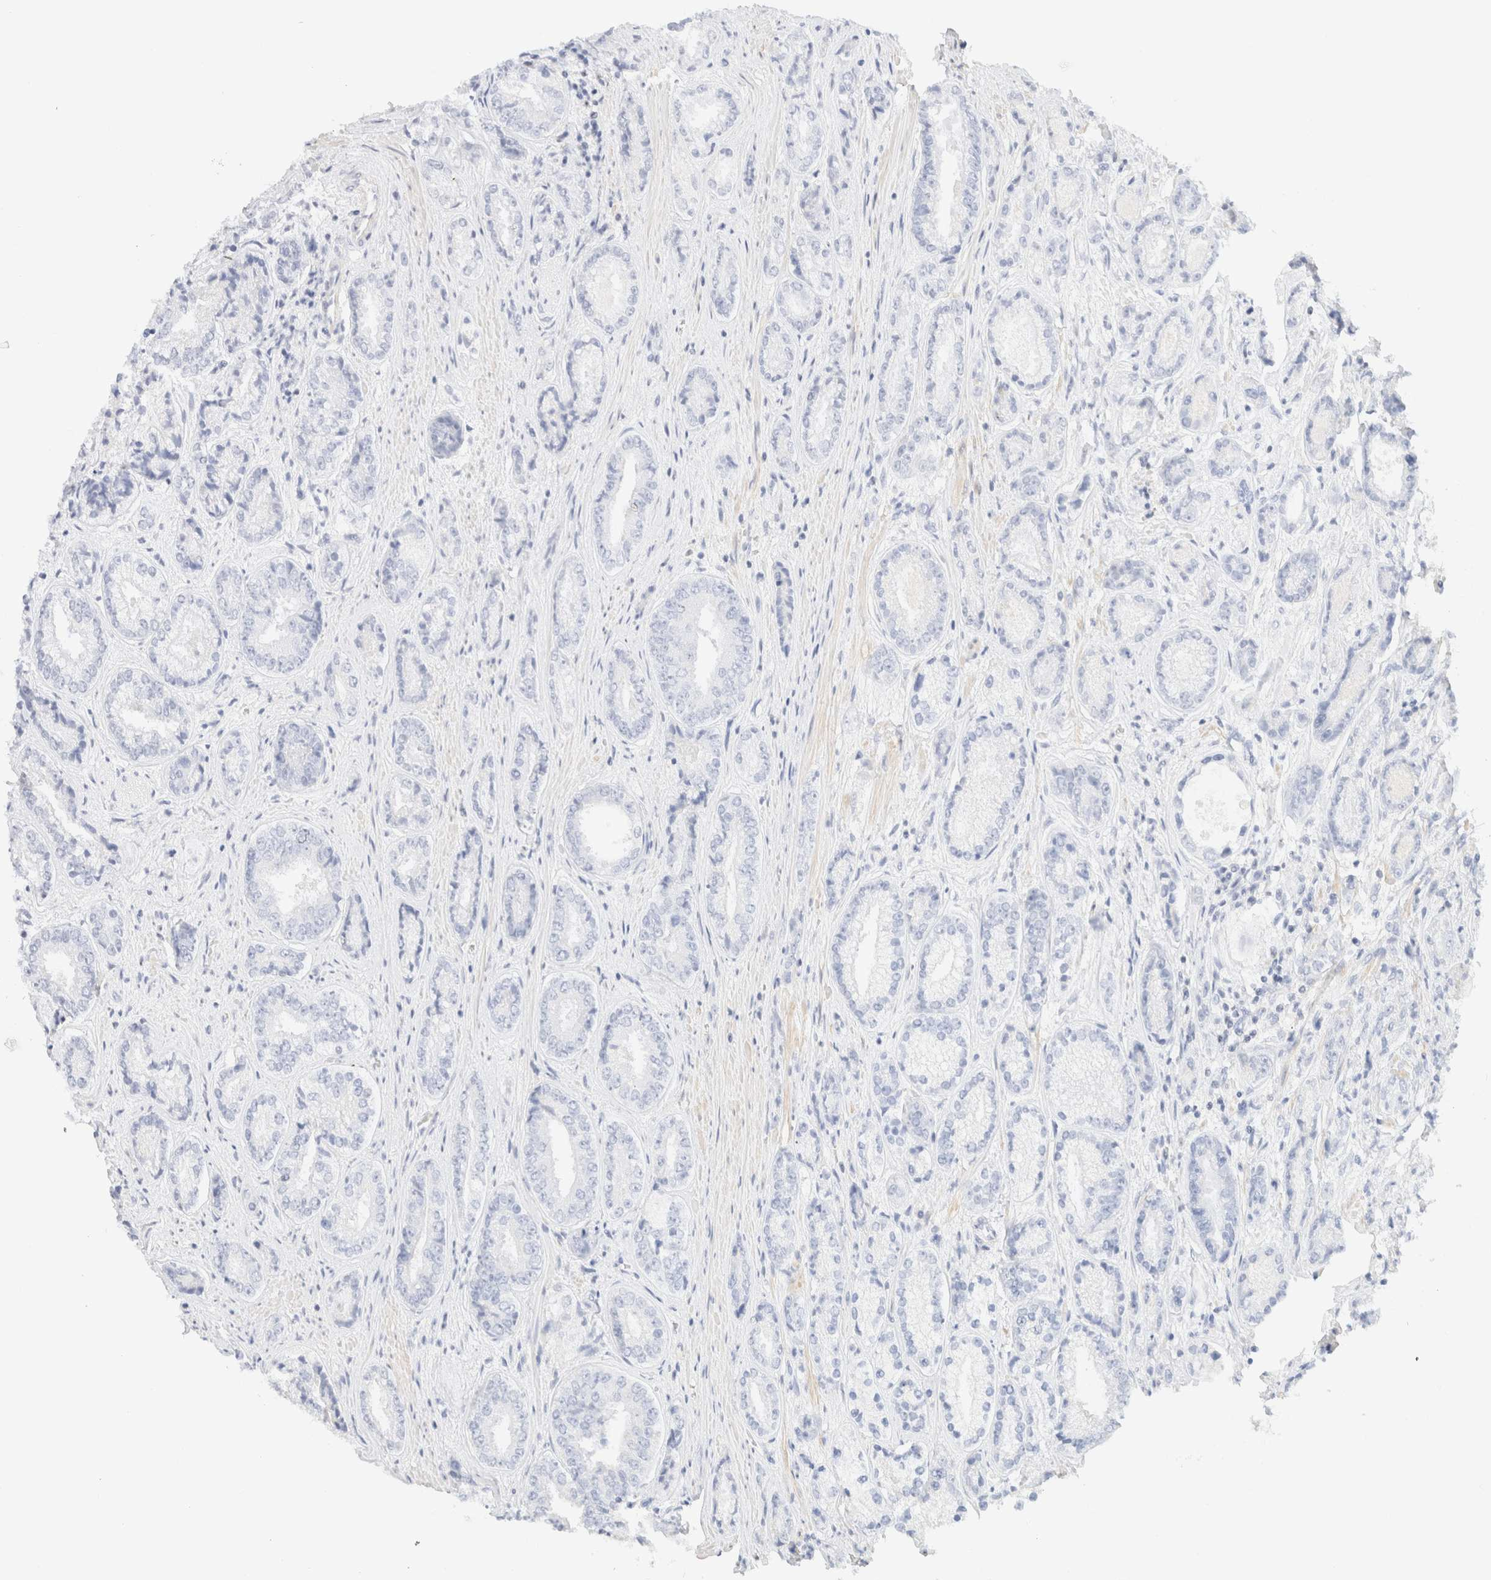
{"staining": {"intensity": "negative", "quantity": "none", "location": "none"}, "tissue": "prostate cancer", "cell_type": "Tumor cells", "image_type": "cancer", "snomed": [{"axis": "morphology", "description": "Adenocarcinoma, High grade"}, {"axis": "topography", "description": "Prostate"}], "caption": "Prostate cancer was stained to show a protein in brown. There is no significant positivity in tumor cells.", "gene": "IKZF3", "patient": {"sex": "male", "age": 61}}